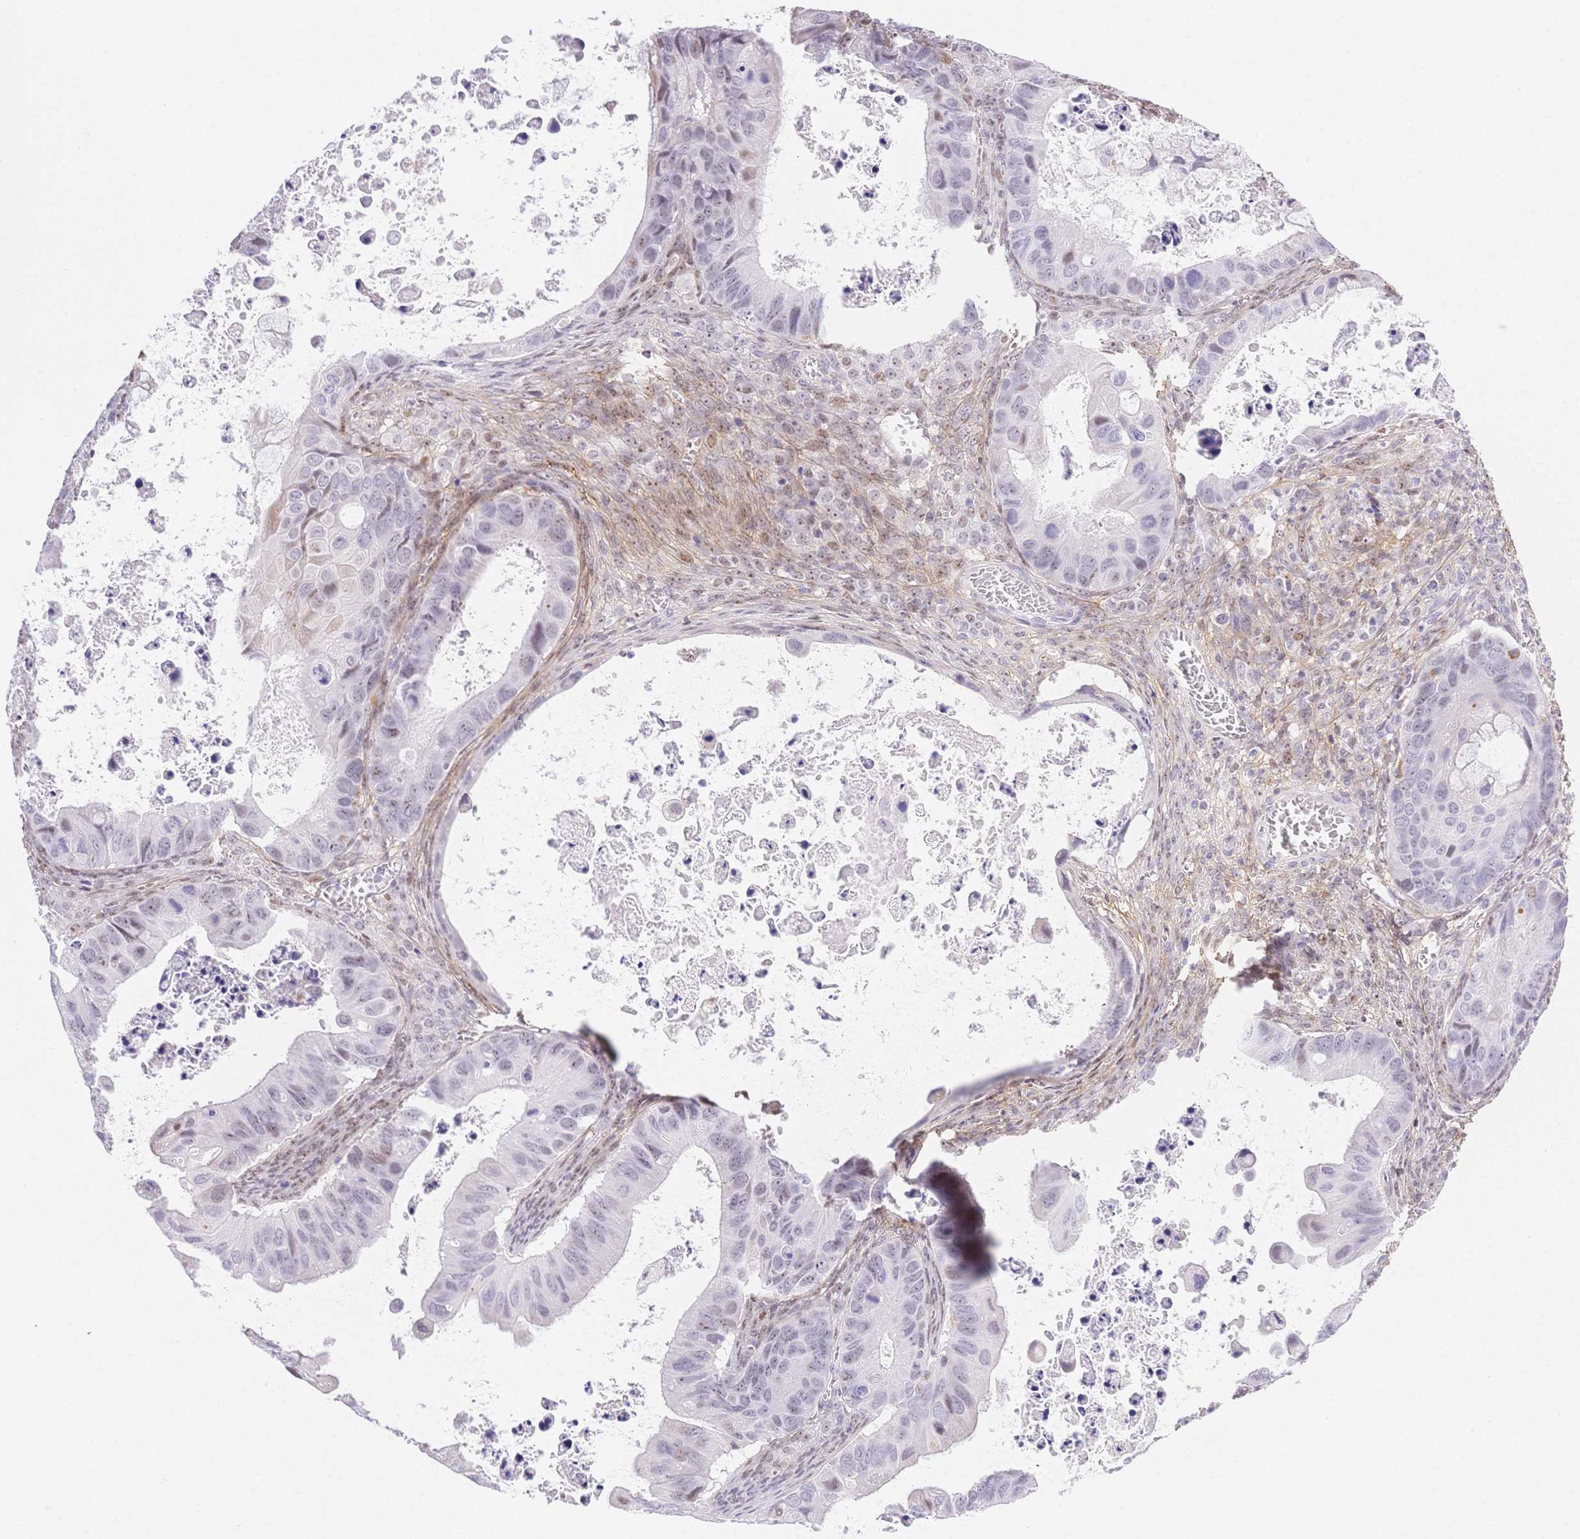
{"staining": {"intensity": "weak", "quantity": "<25%", "location": "nuclear"}, "tissue": "ovarian cancer", "cell_type": "Tumor cells", "image_type": "cancer", "snomed": [{"axis": "morphology", "description": "Cystadenocarcinoma, mucinous, NOS"}, {"axis": "topography", "description": "Ovary"}], "caption": "This is an immunohistochemistry (IHC) photomicrograph of human ovarian cancer. There is no expression in tumor cells.", "gene": "PDZD2", "patient": {"sex": "female", "age": 64}}